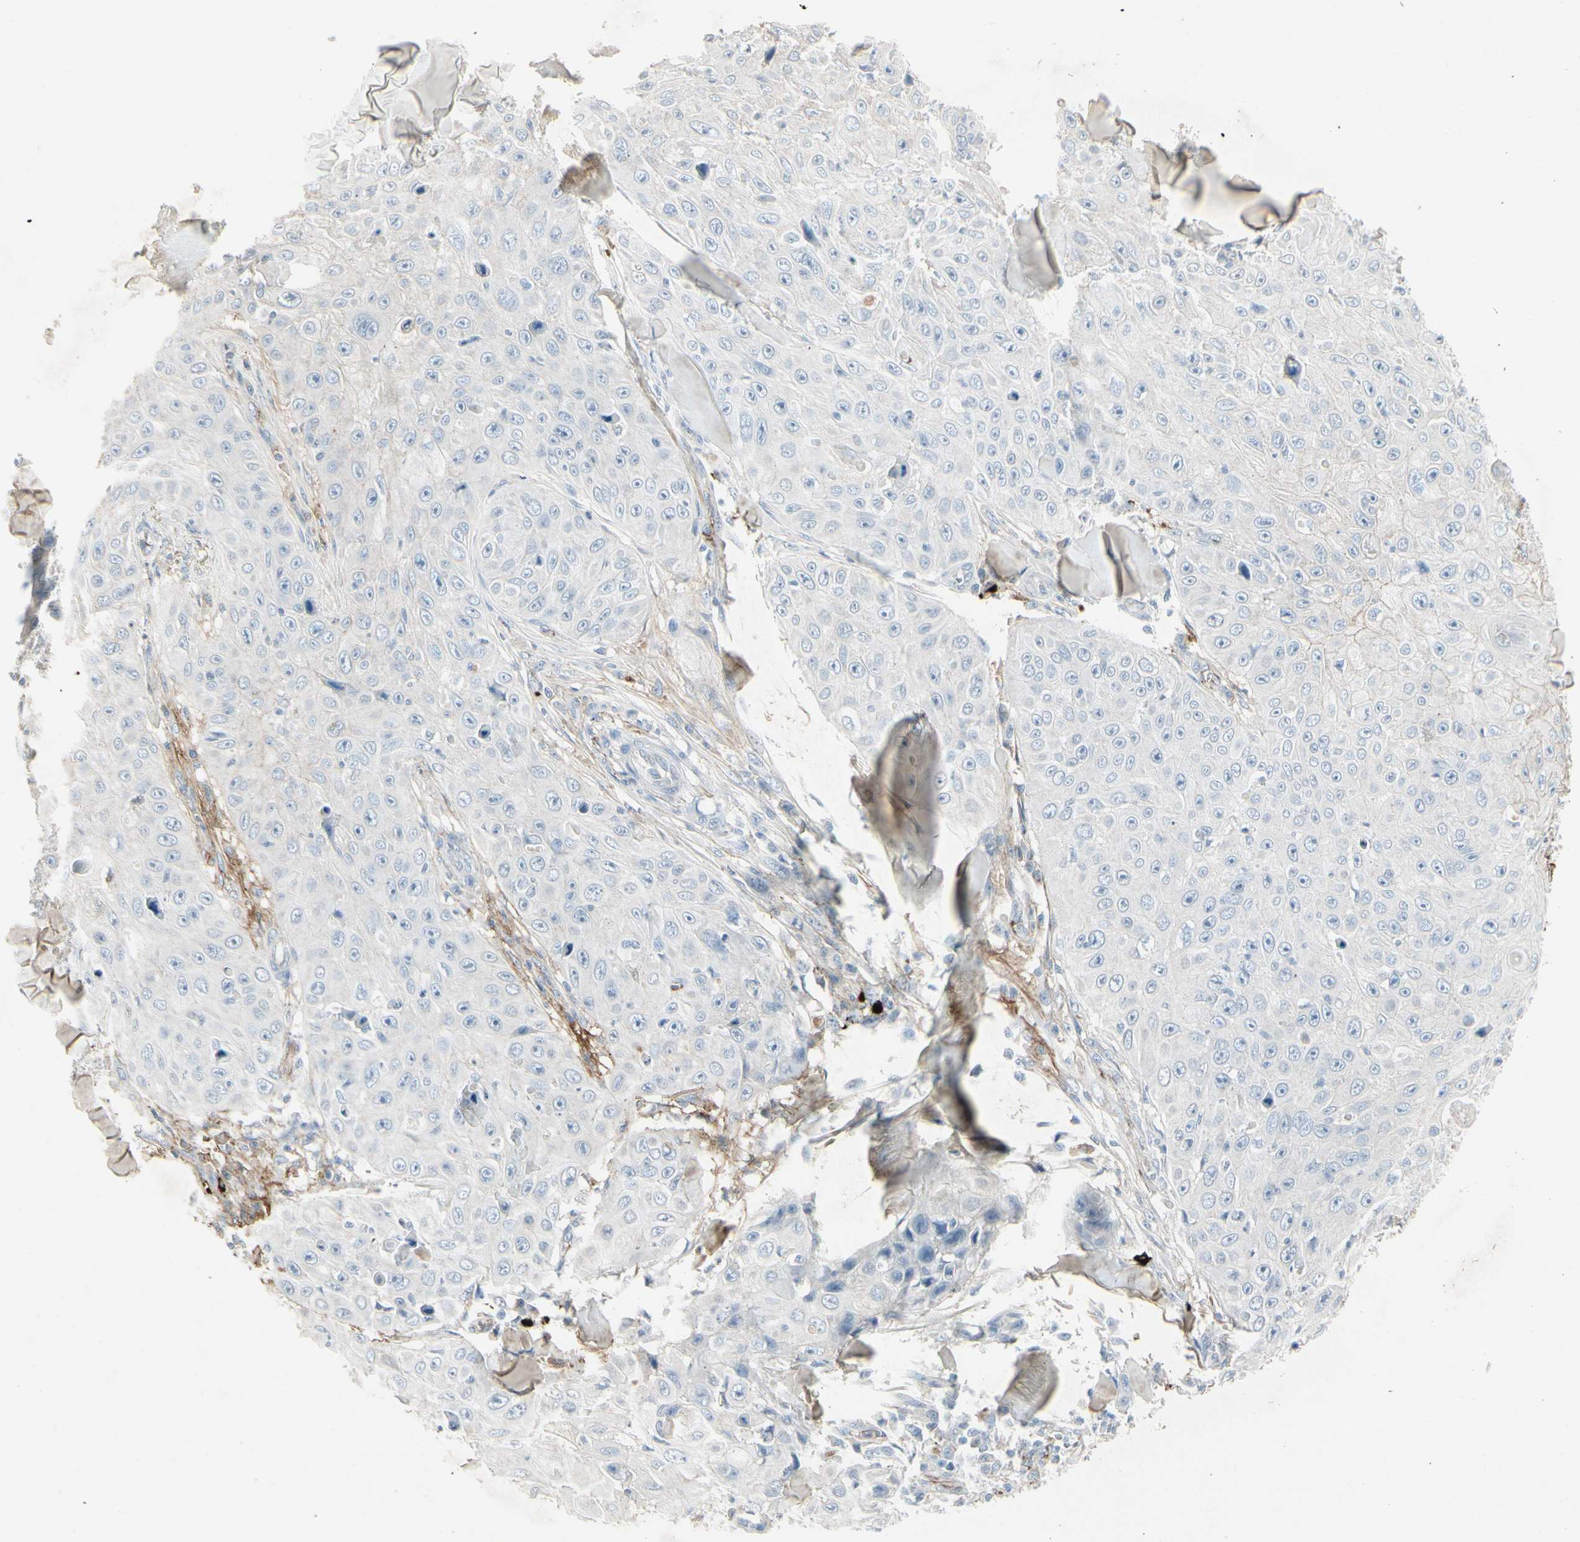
{"staining": {"intensity": "negative", "quantity": "none", "location": "none"}, "tissue": "skin cancer", "cell_type": "Tumor cells", "image_type": "cancer", "snomed": [{"axis": "morphology", "description": "Squamous cell carcinoma, NOS"}, {"axis": "topography", "description": "Skin"}], "caption": "A high-resolution photomicrograph shows immunohistochemistry staining of skin cancer, which demonstrates no significant staining in tumor cells. The staining was performed using DAB to visualize the protein expression in brown, while the nuclei were stained in blue with hematoxylin (Magnification: 20x).", "gene": "IGHM", "patient": {"sex": "male", "age": 86}}